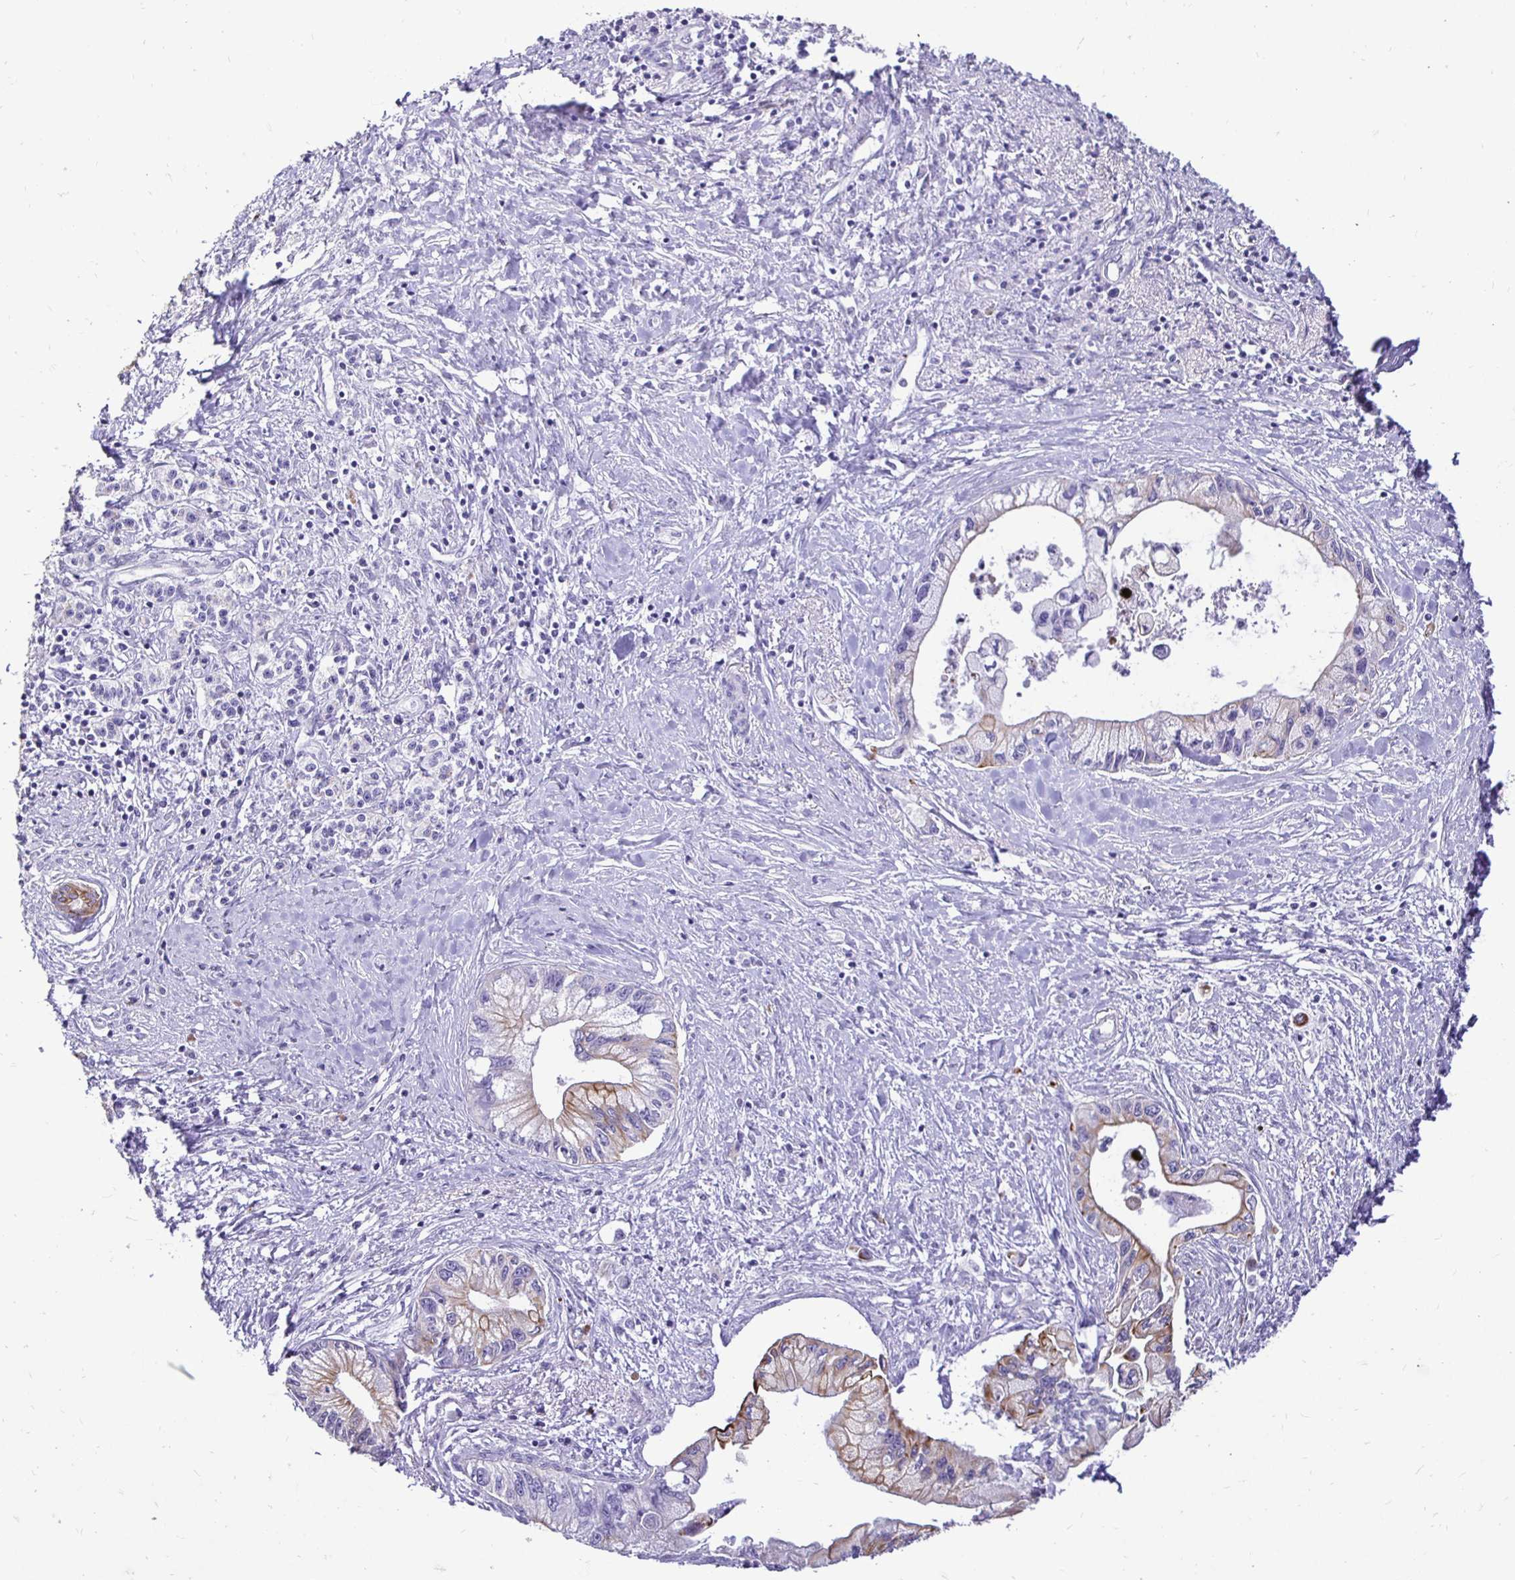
{"staining": {"intensity": "moderate", "quantity": "25%-75%", "location": "cytoplasmic/membranous"}, "tissue": "pancreatic cancer", "cell_type": "Tumor cells", "image_type": "cancer", "snomed": [{"axis": "morphology", "description": "Adenocarcinoma, NOS"}, {"axis": "topography", "description": "Pancreas"}], "caption": "Immunohistochemical staining of human pancreatic adenocarcinoma exhibits moderate cytoplasmic/membranous protein positivity in about 25%-75% of tumor cells.", "gene": "TAF1D", "patient": {"sex": "male", "age": 61}}